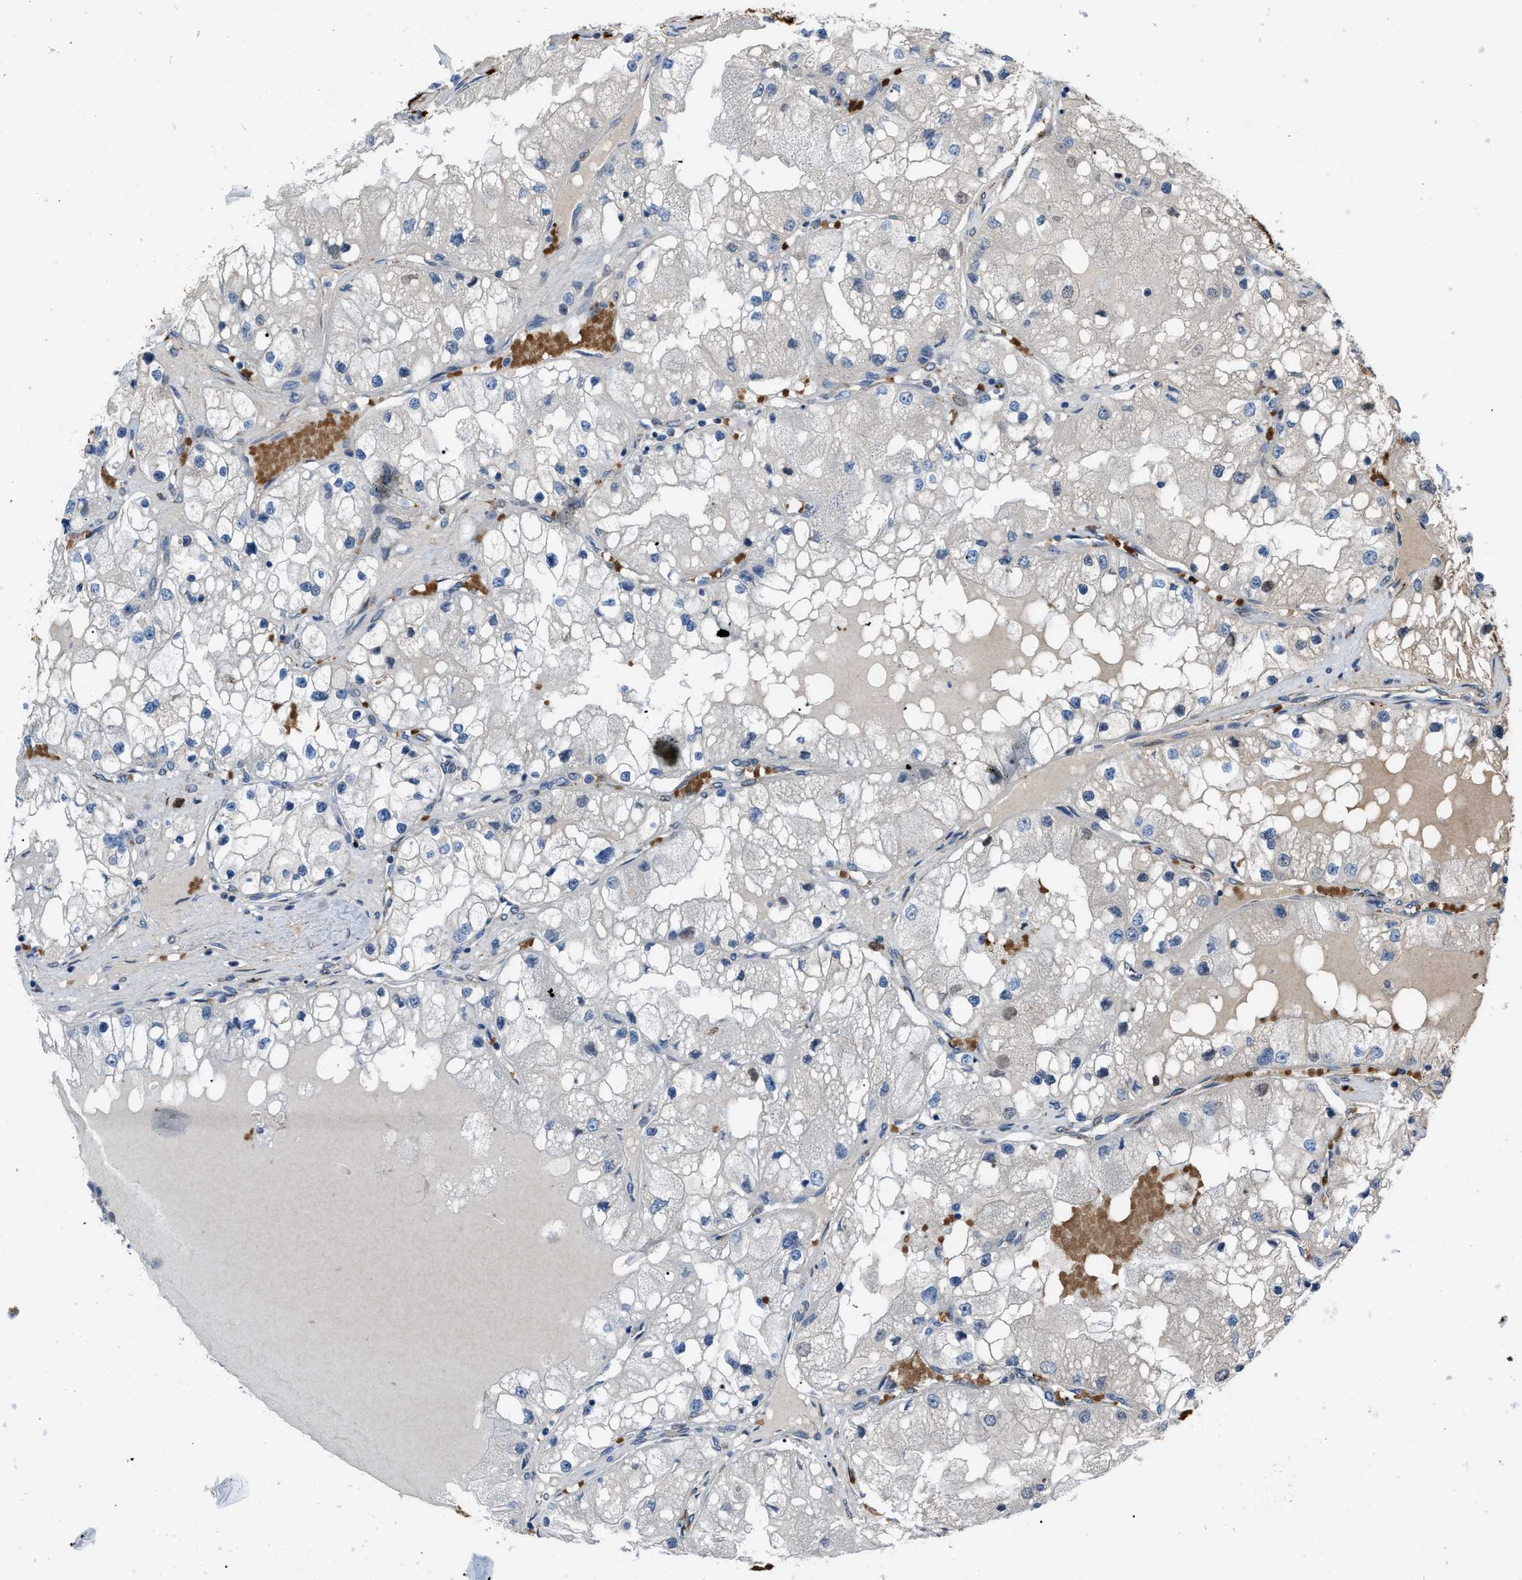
{"staining": {"intensity": "negative", "quantity": "none", "location": "none"}, "tissue": "renal cancer", "cell_type": "Tumor cells", "image_type": "cancer", "snomed": [{"axis": "morphology", "description": "Adenocarcinoma, NOS"}, {"axis": "topography", "description": "Kidney"}], "caption": "Renal cancer (adenocarcinoma) was stained to show a protein in brown. There is no significant expression in tumor cells.", "gene": "SELENOM", "patient": {"sex": "male", "age": 68}}